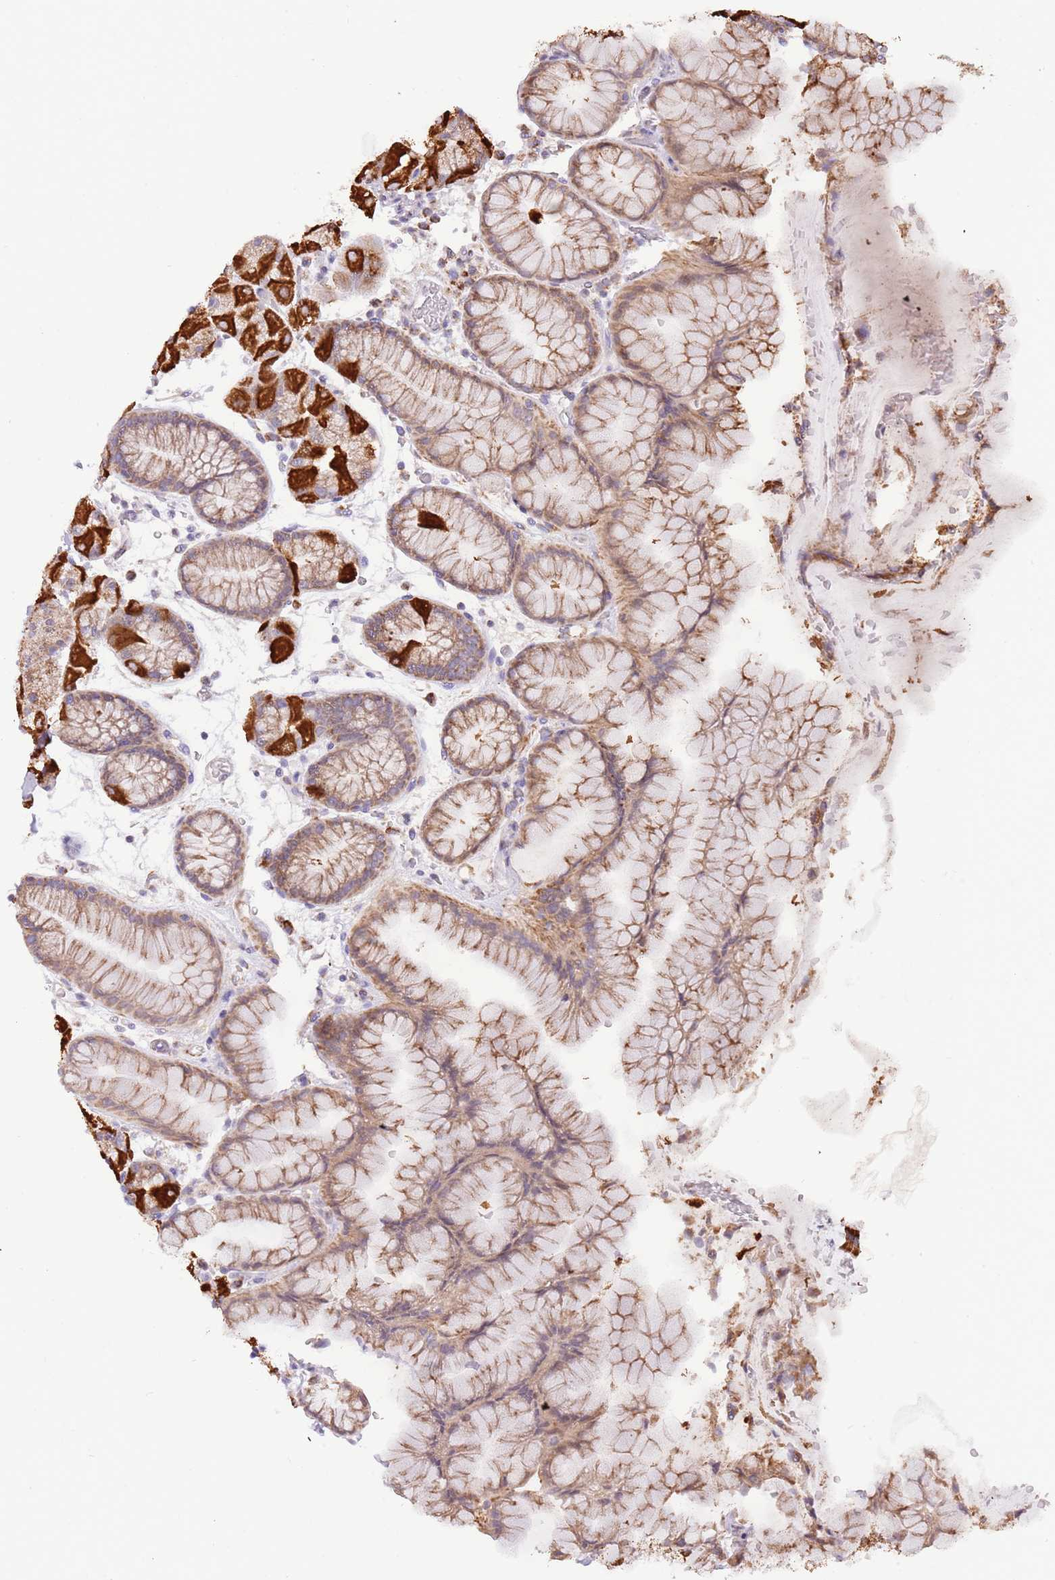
{"staining": {"intensity": "strong", "quantity": "25%-75%", "location": "cytoplasmic/membranous"}, "tissue": "stomach", "cell_type": "Glandular cells", "image_type": "normal", "snomed": [{"axis": "morphology", "description": "Normal tissue, NOS"}, {"axis": "topography", "description": "Stomach, upper"}, {"axis": "topography", "description": "Stomach, lower"}], "caption": "Stomach stained with IHC shows strong cytoplasmic/membranous positivity in about 25%-75% of glandular cells.", "gene": "LHX6", "patient": {"sex": "male", "age": 67}}